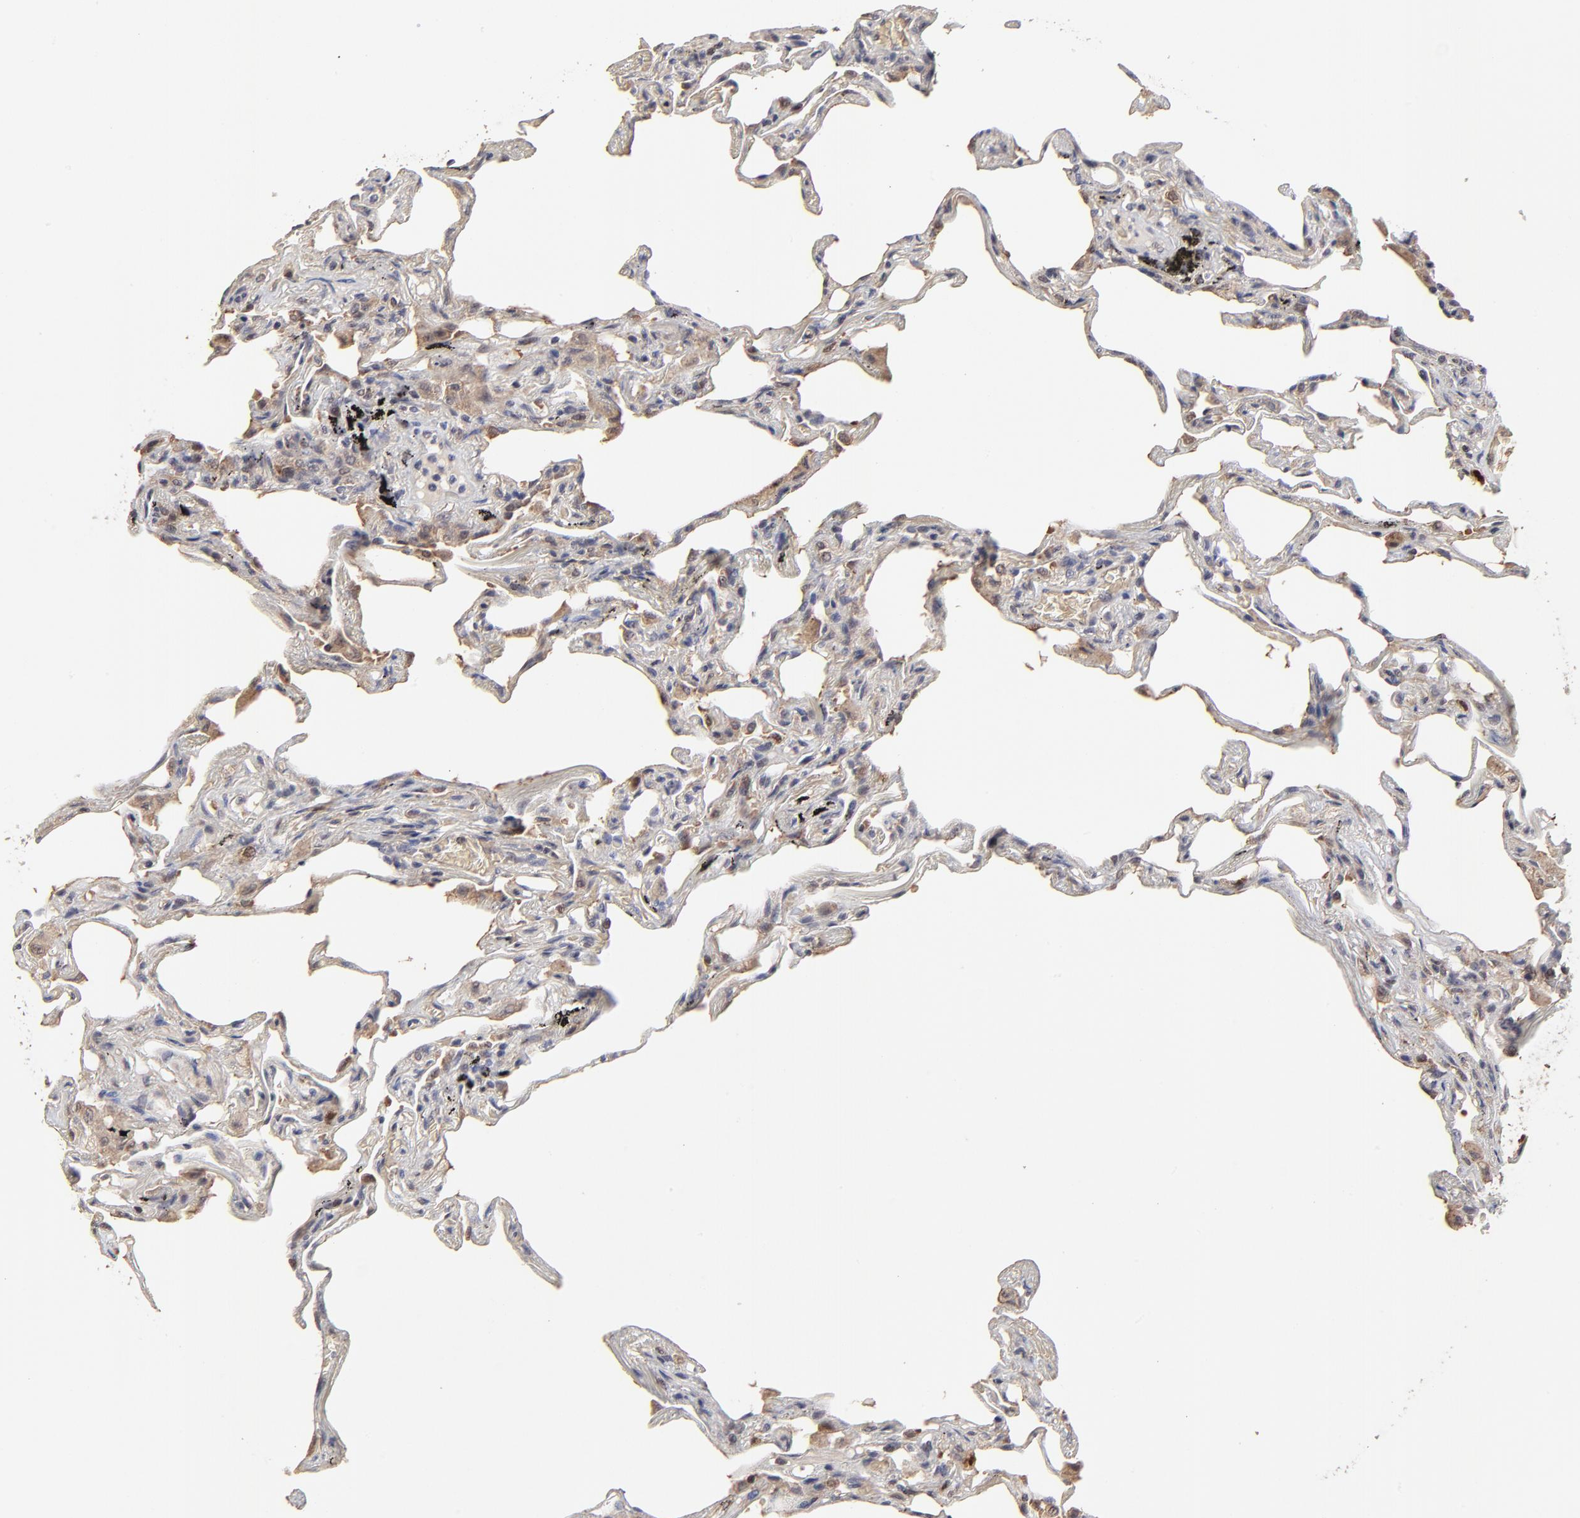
{"staining": {"intensity": "negative", "quantity": "none", "location": "none"}, "tissue": "lung", "cell_type": "Alveolar cells", "image_type": "normal", "snomed": [{"axis": "morphology", "description": "Normal tissue, NOS"}, {"axis": "morphology", "description": "Inflammation, NOS"}, {"axis": "topography", "description": "Lung"}], "caption": "An IHC image of unremarkable lung is shown. There is no staining in alveolar cells of lung.", "gene": "FRMD8", "patient": {"sex": "male", "age": 69}}